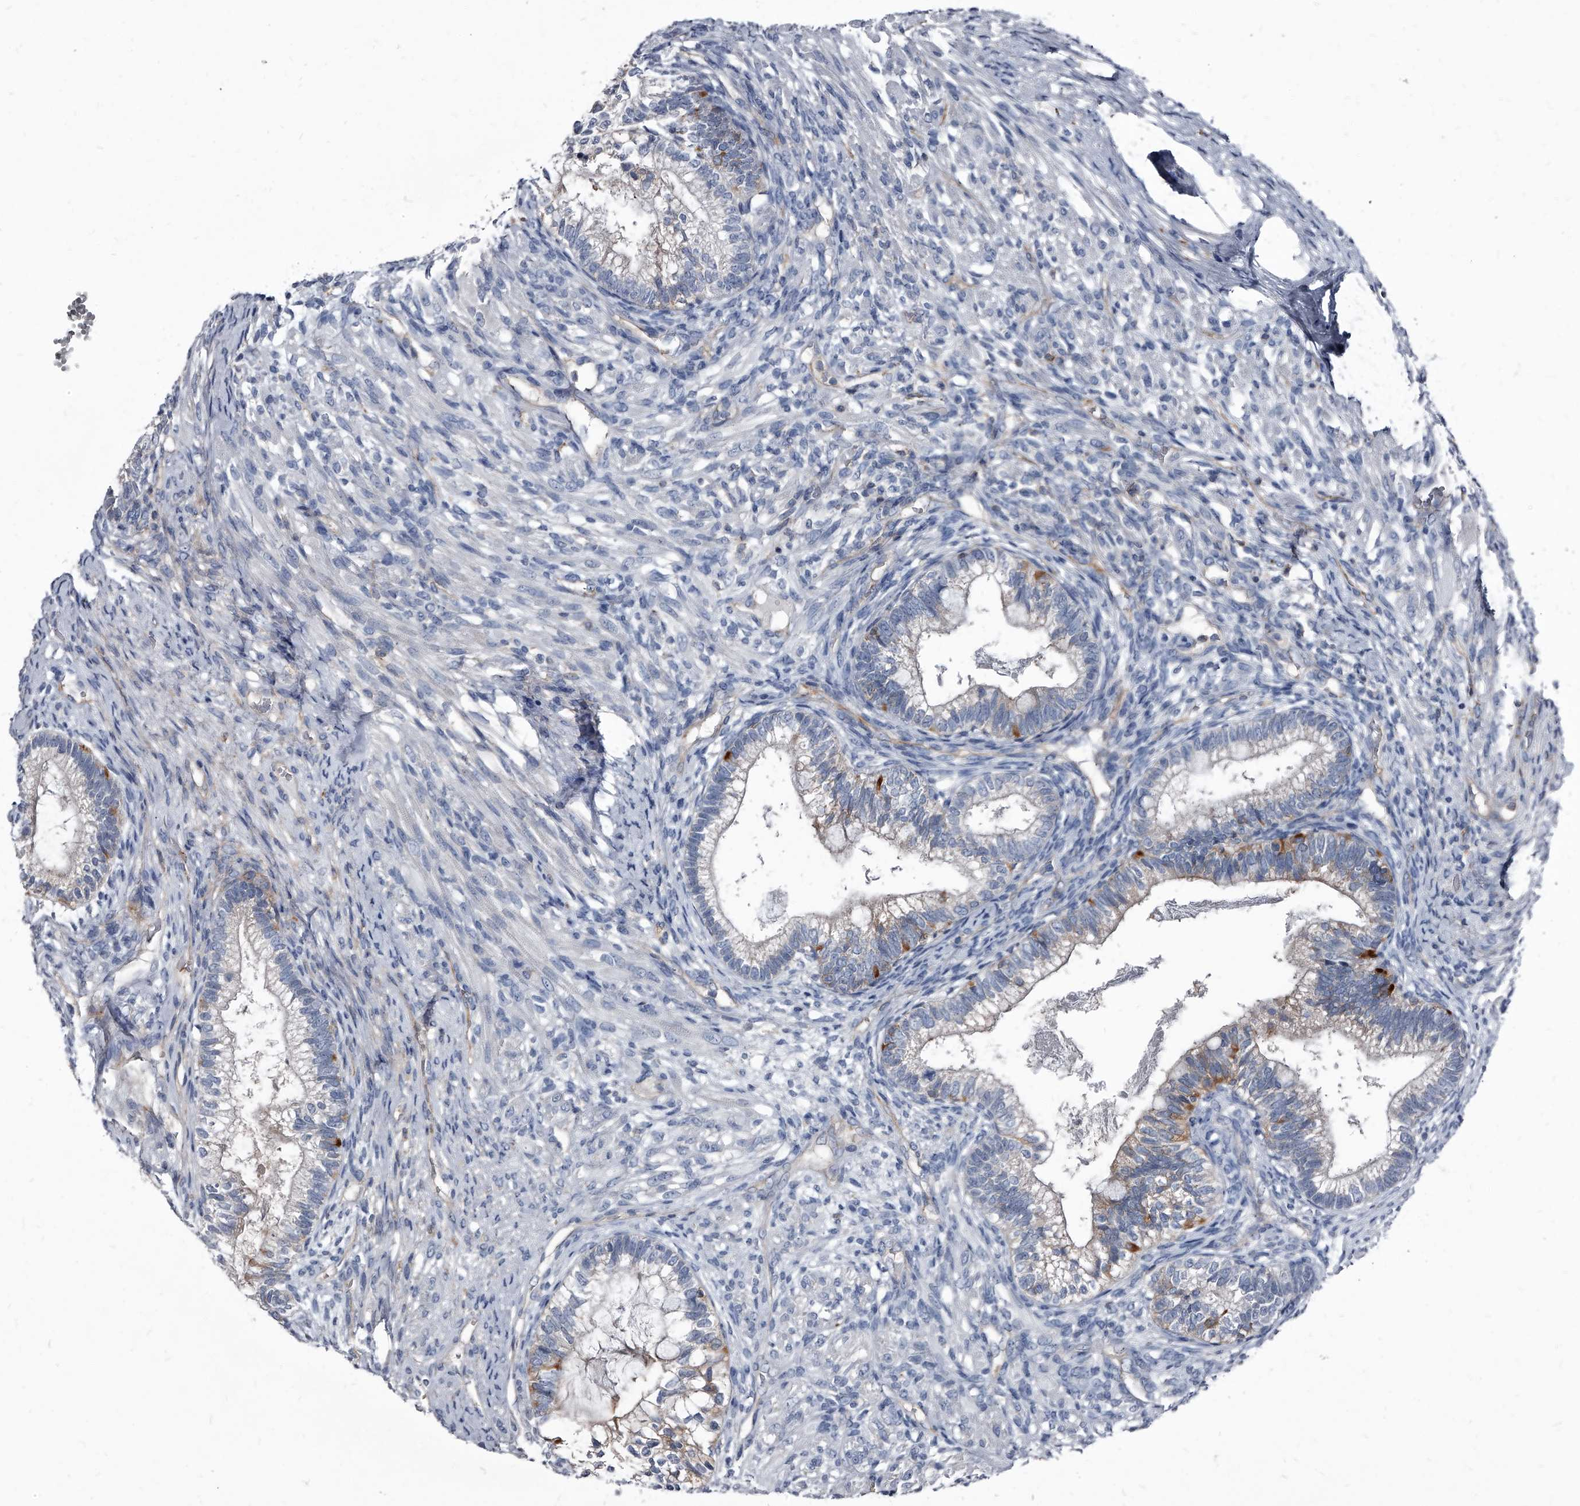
{"staining": {"intensity": "weak", "quantity": "<25%", "location": "cytoplasmic/membranous"}, "tissue": "testis cancer", "cell_type": "Tumor cells", "image_type": "cancer", "snomed": [{"axis": "morphology", "description": "Seminoma, NOS"}, {"axis": "morphology", "description": "Carcinoma, Embryonal, NOS"}, {"axis": "topography", "description": "Testis"}], "caption": "Immunohistochemistry (IHC) image of testis embryonal carcinoma stained for a protein (brown), which exhibits no staining in tumor cells.", "gene": "PGLYRP3", "patient": {"sex": "male", "age": 28}}